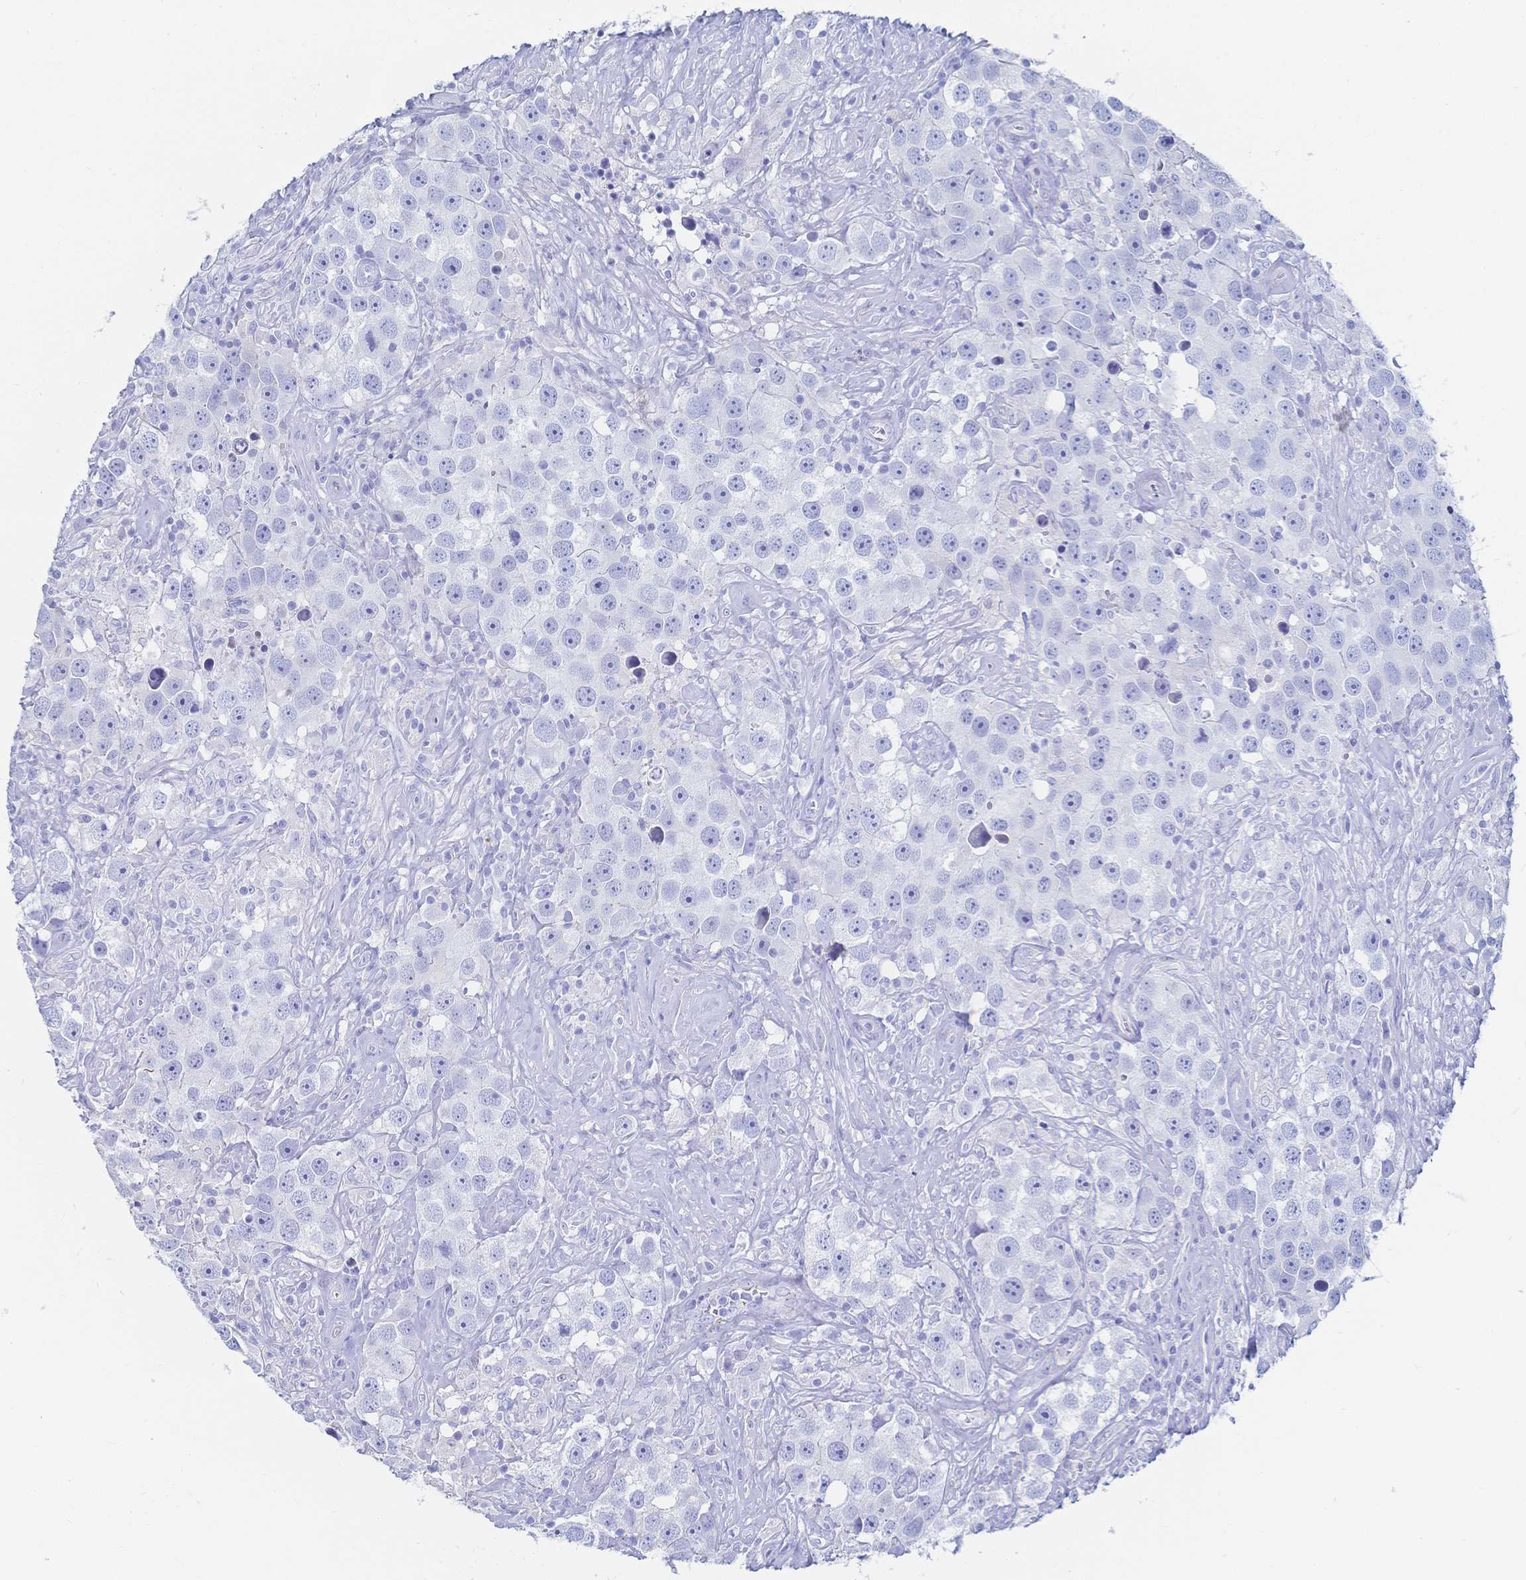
{"staining": {"intensity": "negative", "quantity": "none", "location": "none"}, "tissue": "testis cancer", "cell_type": "Tumor cells", "image_type": "cancer", "snomed": [{"axis": "morphology", "description": "Seminoma, NOS"}, {"axis": "topography", "description": "Testis"}], "caption": "Immunohistochemistry (IHC) photomicrograph of neoplastic tissue: seminoma (testis) stained with DAB (3,3'-diaminobenzidine) shows no significant protein expression in tumor cells.", "gene": "IL2RB", "patient": {"sex": "male", "age": 49}}